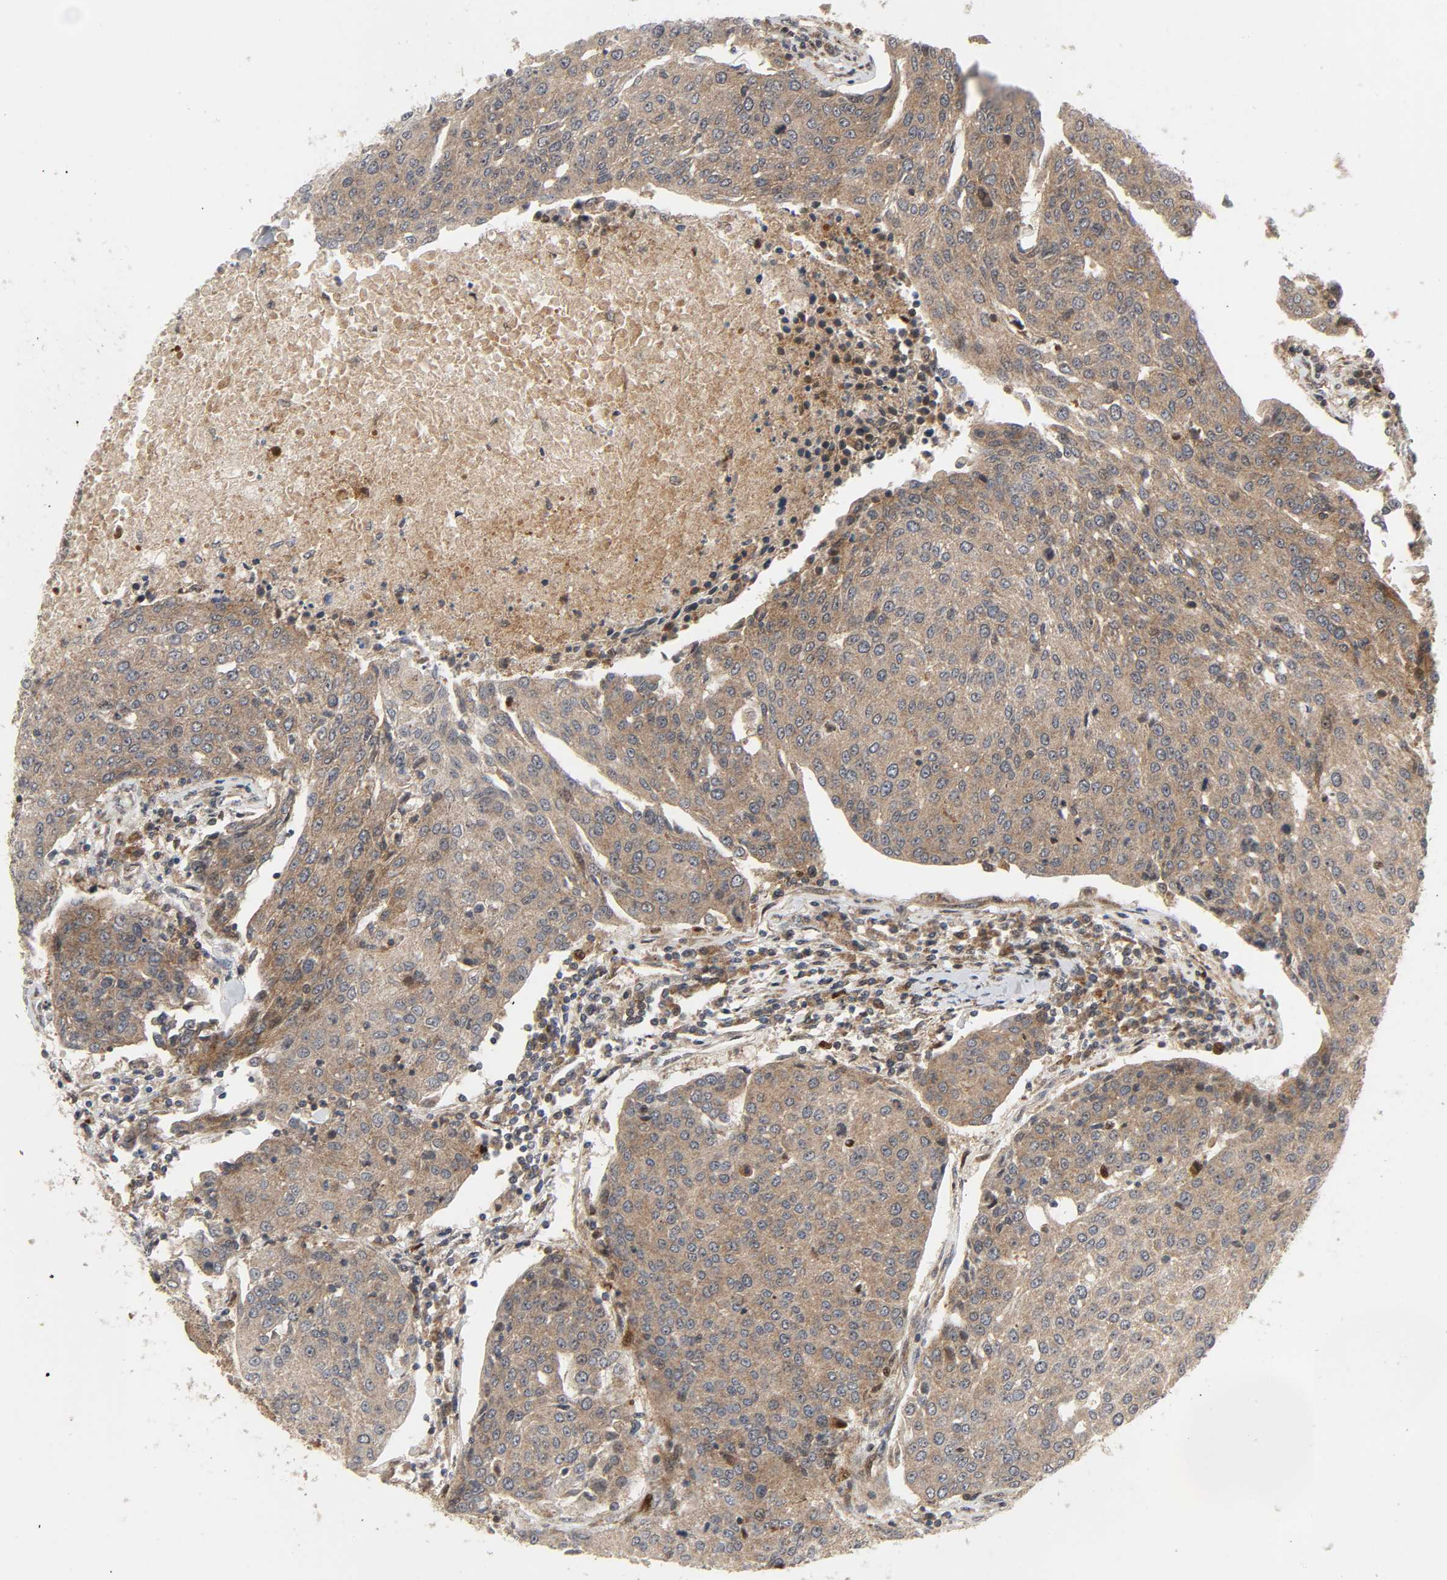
{"staining": {"intensity": "moderate", "quantity": ">75%", "location": "cytoplasmic/membranous"}, "tissue": "urothelial cancer", "cell_type": "Tumor cells", "image_type": "cancer", "snomed": [{"axis": "morphology", "description": "Urothelial carcinoma, High grade"}, {"axis": "topography", "description": "Urinary bladder"}], "caption": "The photomicrograph demonstrates staining of high-grade urothelial carcinoma, revealing moderate cytoplasmic/membranous protein positivity (brown color) within tumor cells.", "gene": "CHUK", "patient": {"sex": "female", "age": 85}}